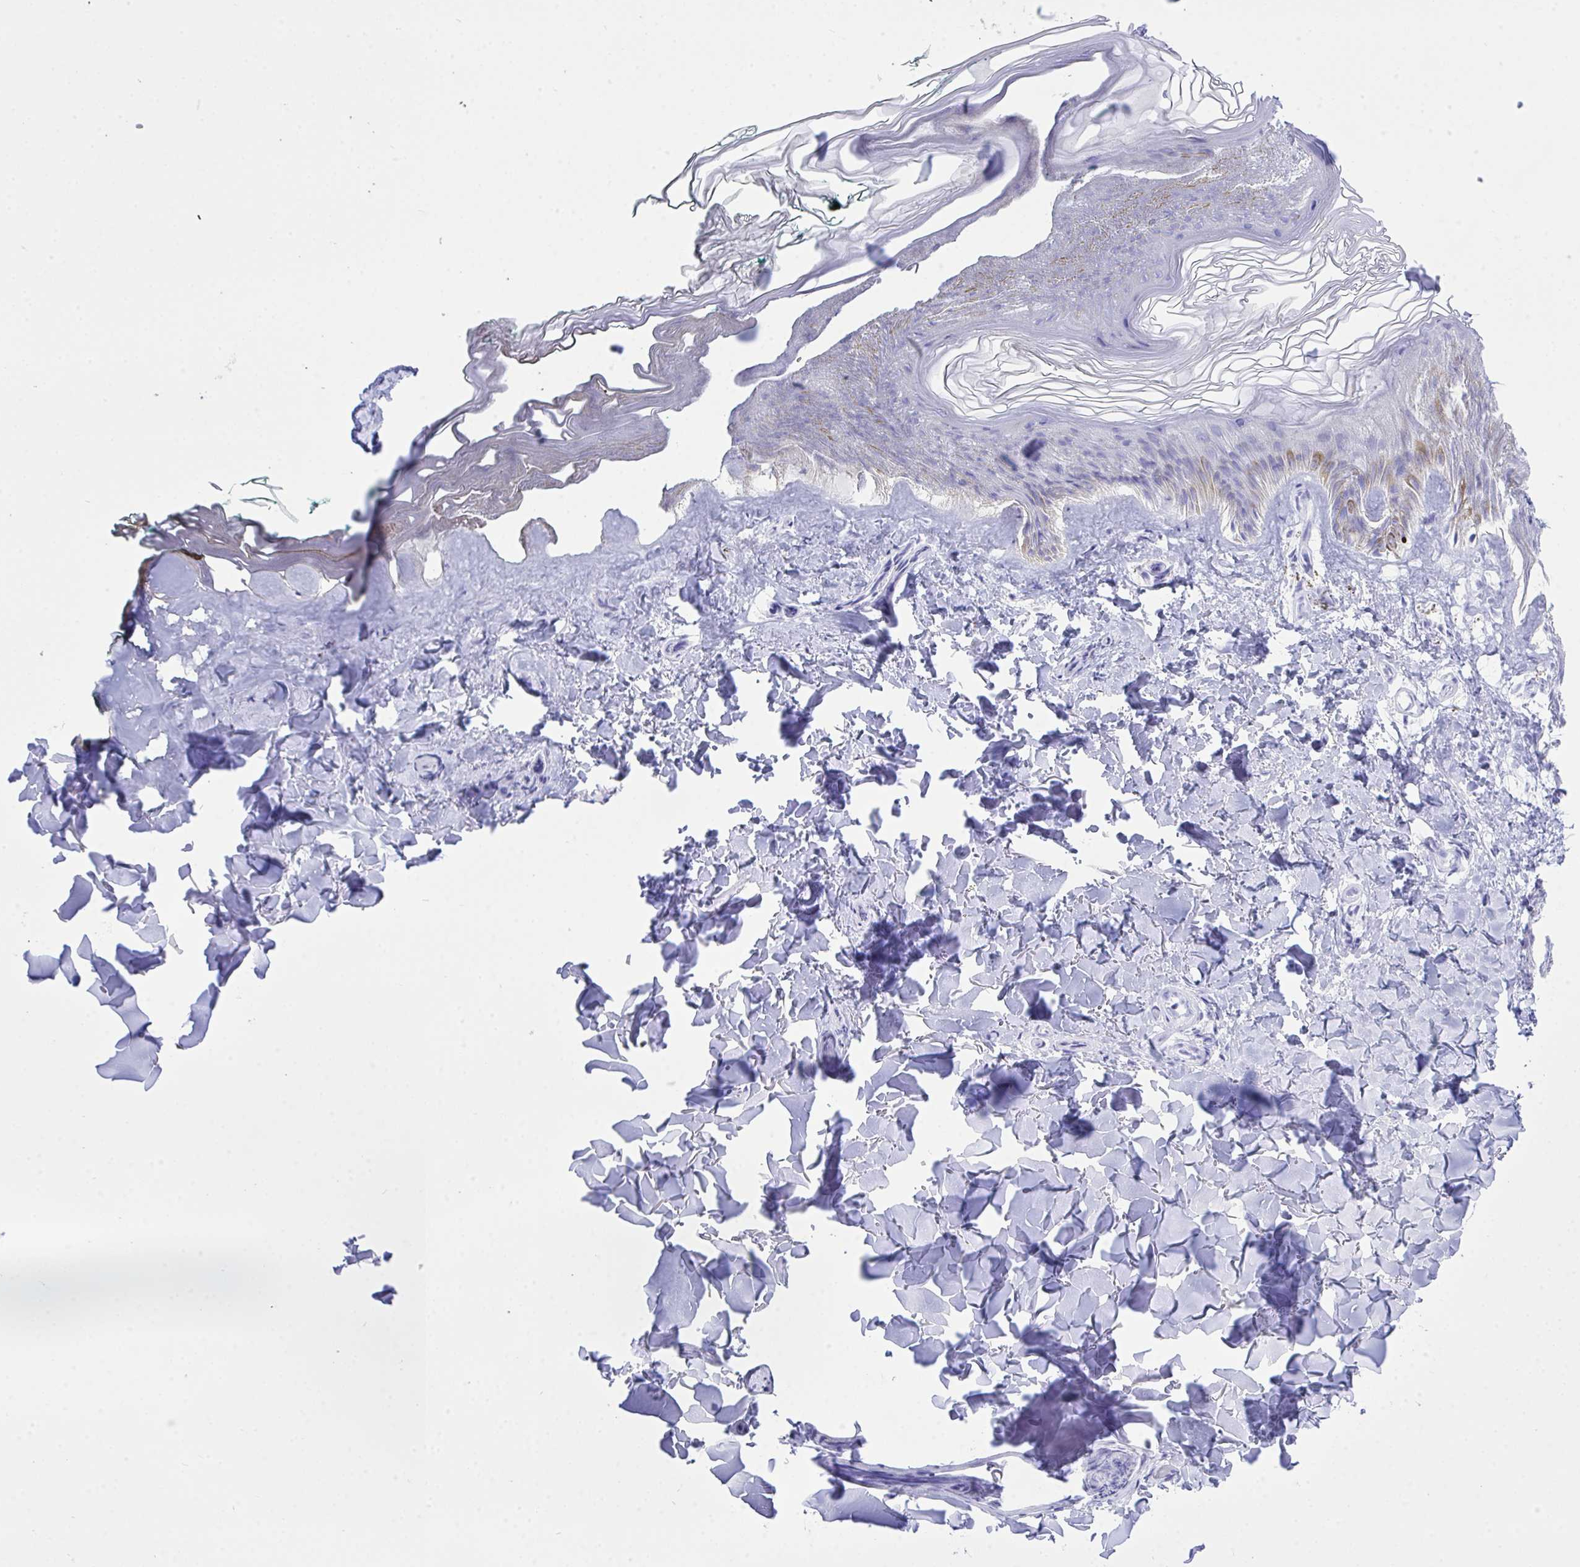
{"staining": {"intensity": "negative", "quantity": "none", "location": "none"}, "tissue": "skin", "cell_type": "Fibroblasts", "image_type": "normal", "snomed": [{"axis": "morphology", "description": "Normal tissue, NOS"}, {"axis": "topography", "description": "Skin"}, {"axis": "topography", "description": "Peripheral nerve tissue"}], "caption": "Human skin stained for a protein using immunohistochemistry (IHC) exhibits no expression in fibroblasts.", "gene": "GLB1L2", "patient": {"sex": "female", "age": 45}}